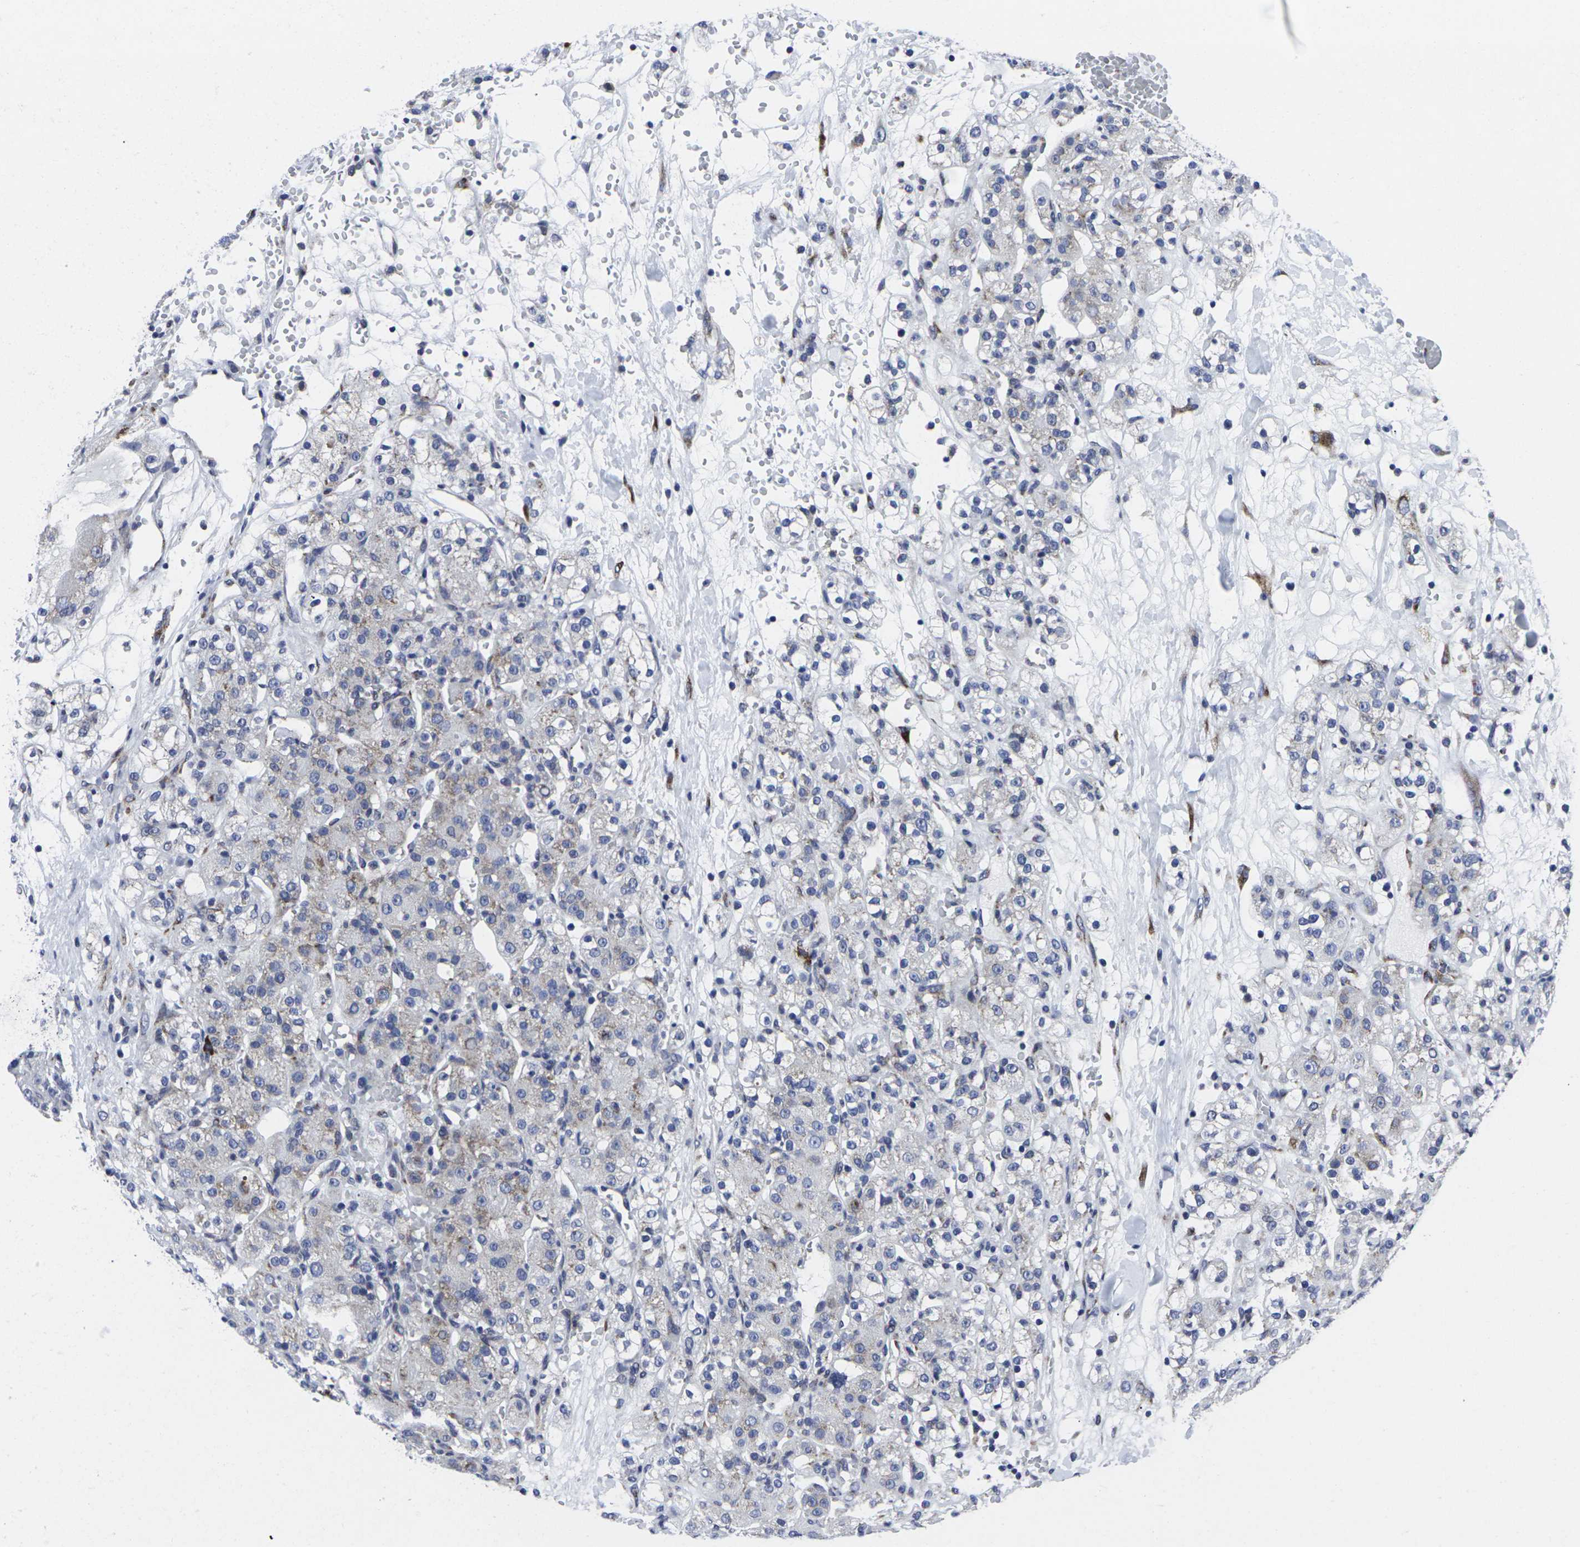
{"staining": {"intensity": "moderate", "quantity": "<25%", "location": "cytoplasmic/membranous"}, "tissue": "renal cancer", "cell_type": "Tumor cells", "image_type": "cancer", "snomed": [{"axis": "morphology", "description": "Normal tissue, NOS"}, {"axis": "morphology", "description": "Adenocarcinoma, NOS"}, {"axis": "topography", "description": "Kidney"}], "caption": "A histopathology image of adenocarcinoma (renal) stained for a protein exhibits moderate cytoplasmic/membranous brown staining in tumor cells.", "gene": "RPN1", "patient": {"sex": "male", "age": 61}}